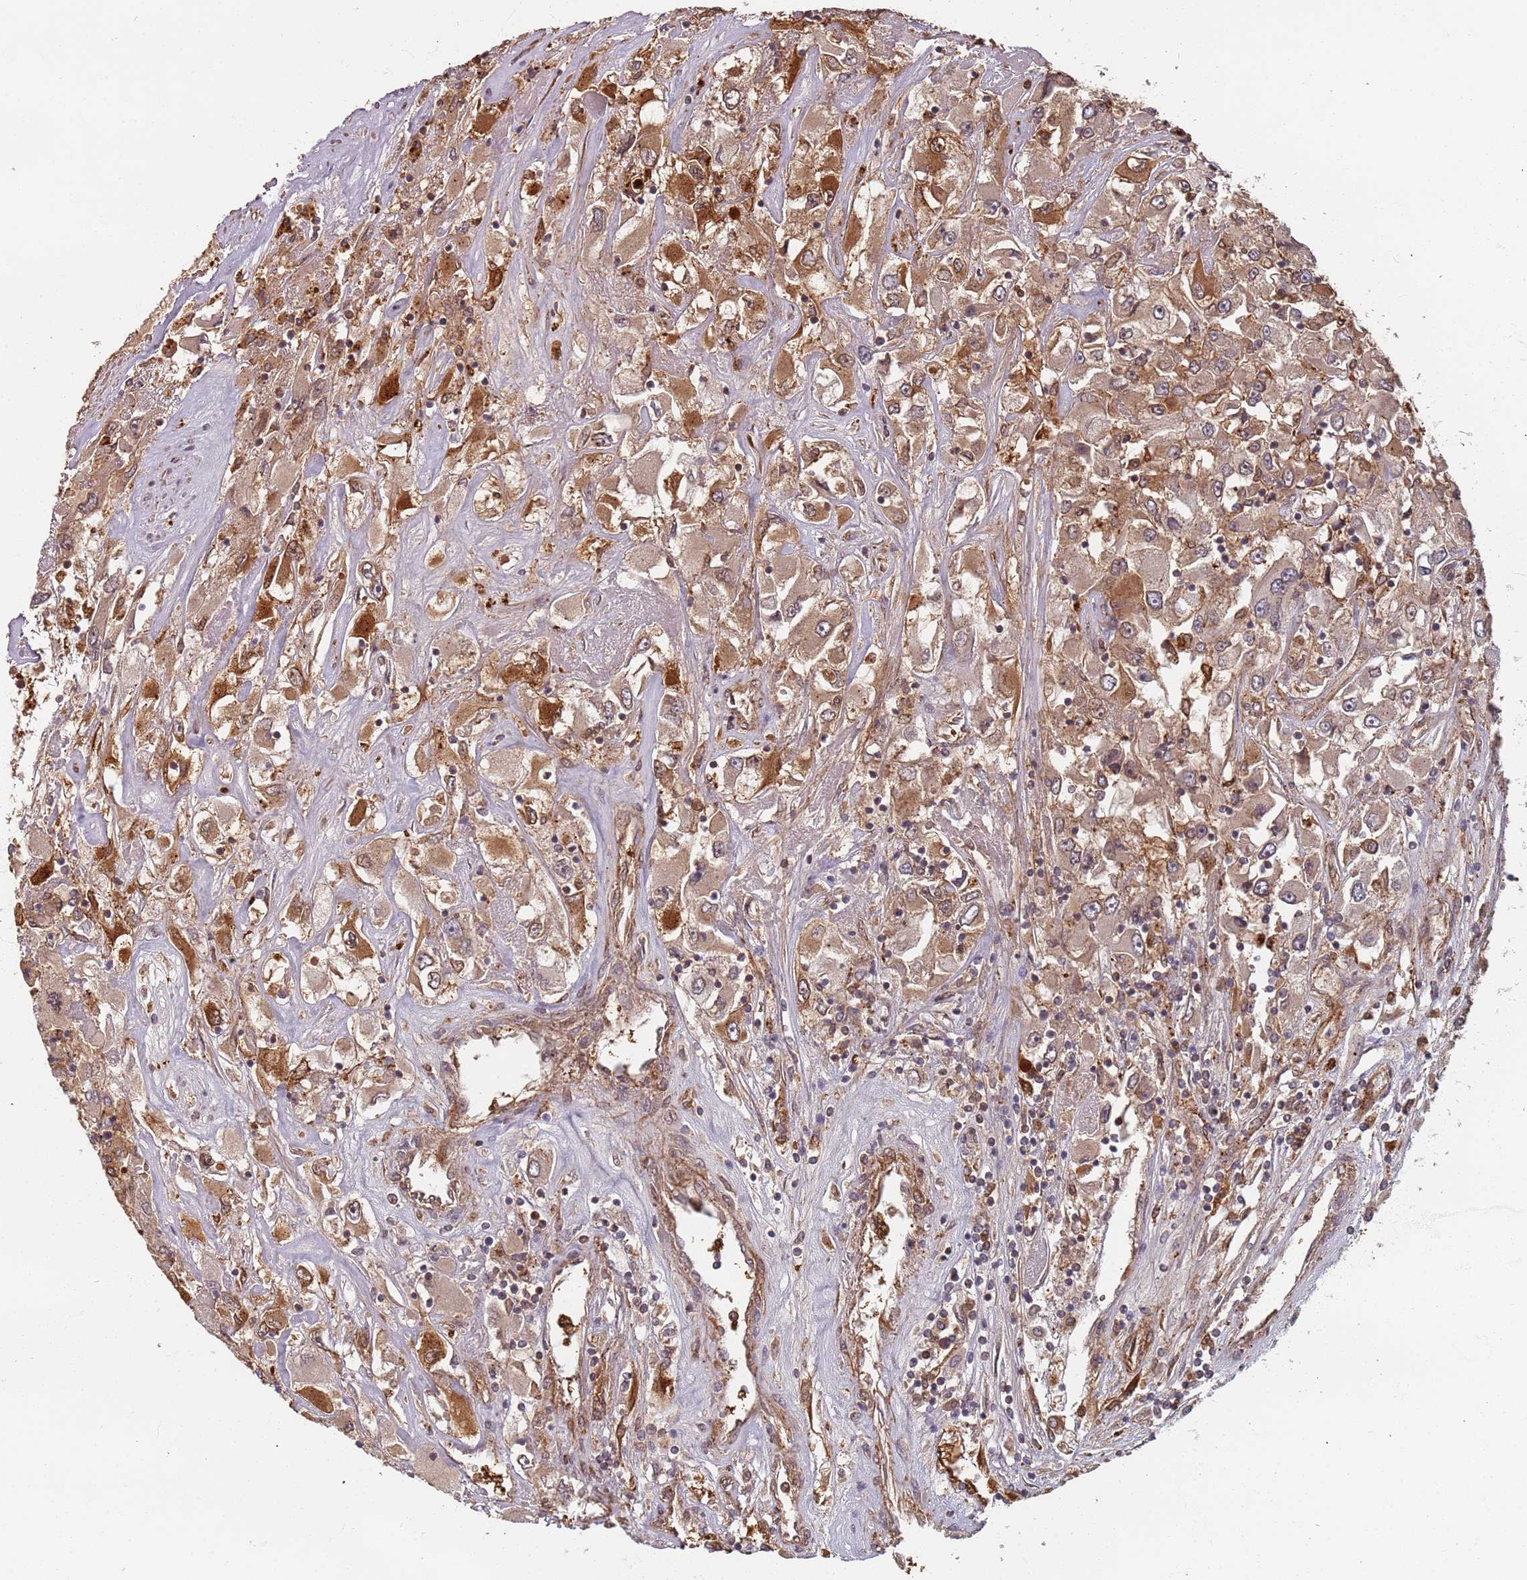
{"staining": {"intensity": "weak", "quantity": "25%-75%", "location": "cytoplasmic/membranous"}, "tissue": "renal cancer", "cell_type": "Tumor cells", "image_type": "cancer", "snomed": [{"axis": "morphology", "description": "Adenocarcinoma, NOS"}, {"axis": "topography", "description": "Kidney"}], "caption": "High-power microscopy captured an immunohistochemistry (IHC) micrograph of renal adenocarcinoma, revealing weak cytoplasmic/membranous expression in approximately 25%-75% of tumor cells.", "gene": "SDCCAG8", "patient": {"sex": "female", "age": 52}}